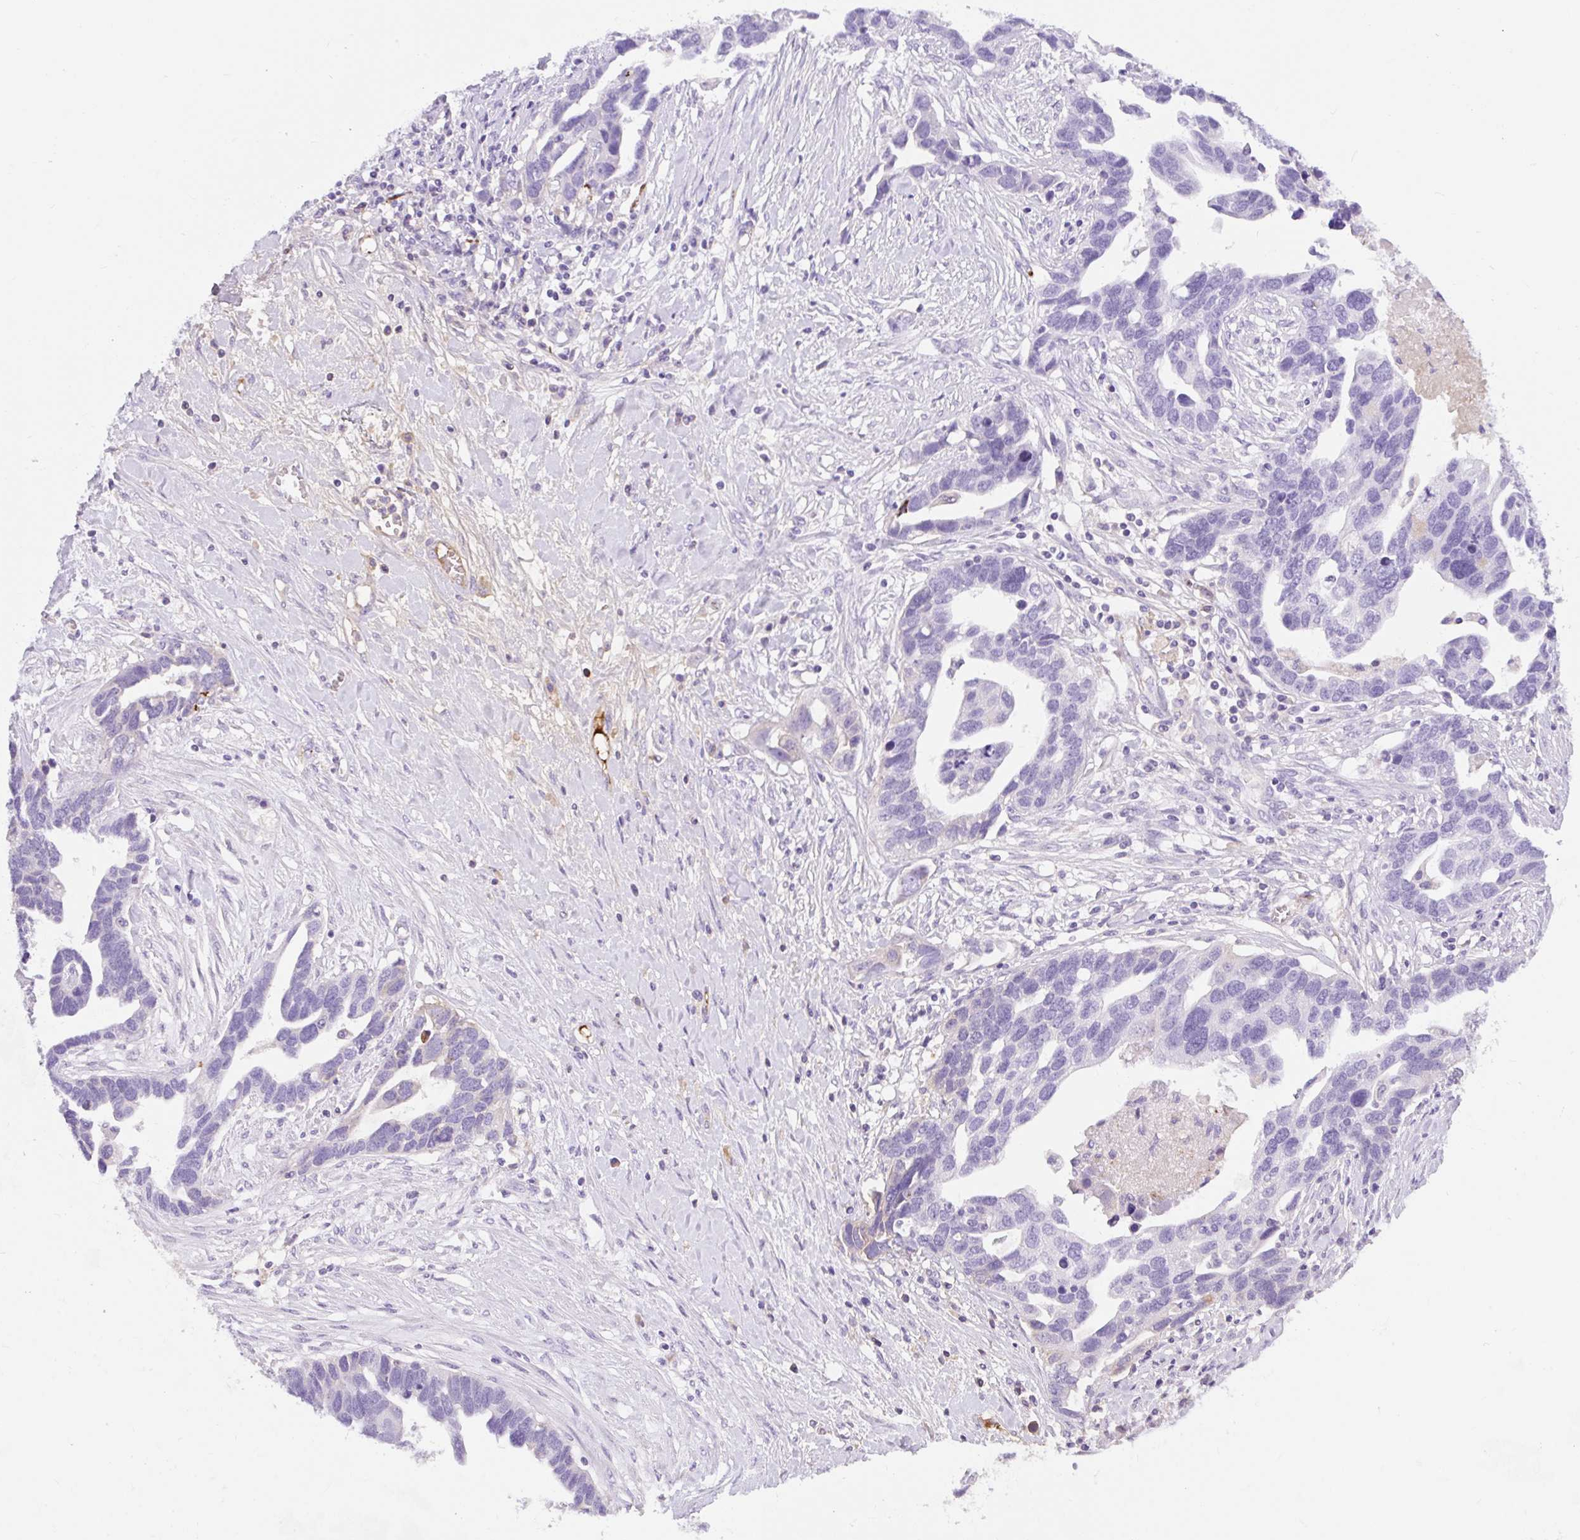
{"staining": {"intensity": "negative", "quantity": "none", "location": "none"}, "tissue": "ovarian cancer", "cell_type": "Tumor cells", "image_type": "cancer", "snomed": [{"axis": "morphology", "description": "Cystadenocarcinoma, serous, NOS"}, {"axis": "topography", "description": "Ovary"}], "caption": "The immunohistochemistry (IHC) histopathology image has no significant expression in tumor cells of ovarian cancer tissue. (DAB IHC with hematoxylin counter stain).", "gene": "APOC4-APOC2", "patient": {"sex": "female", "age": 54}}